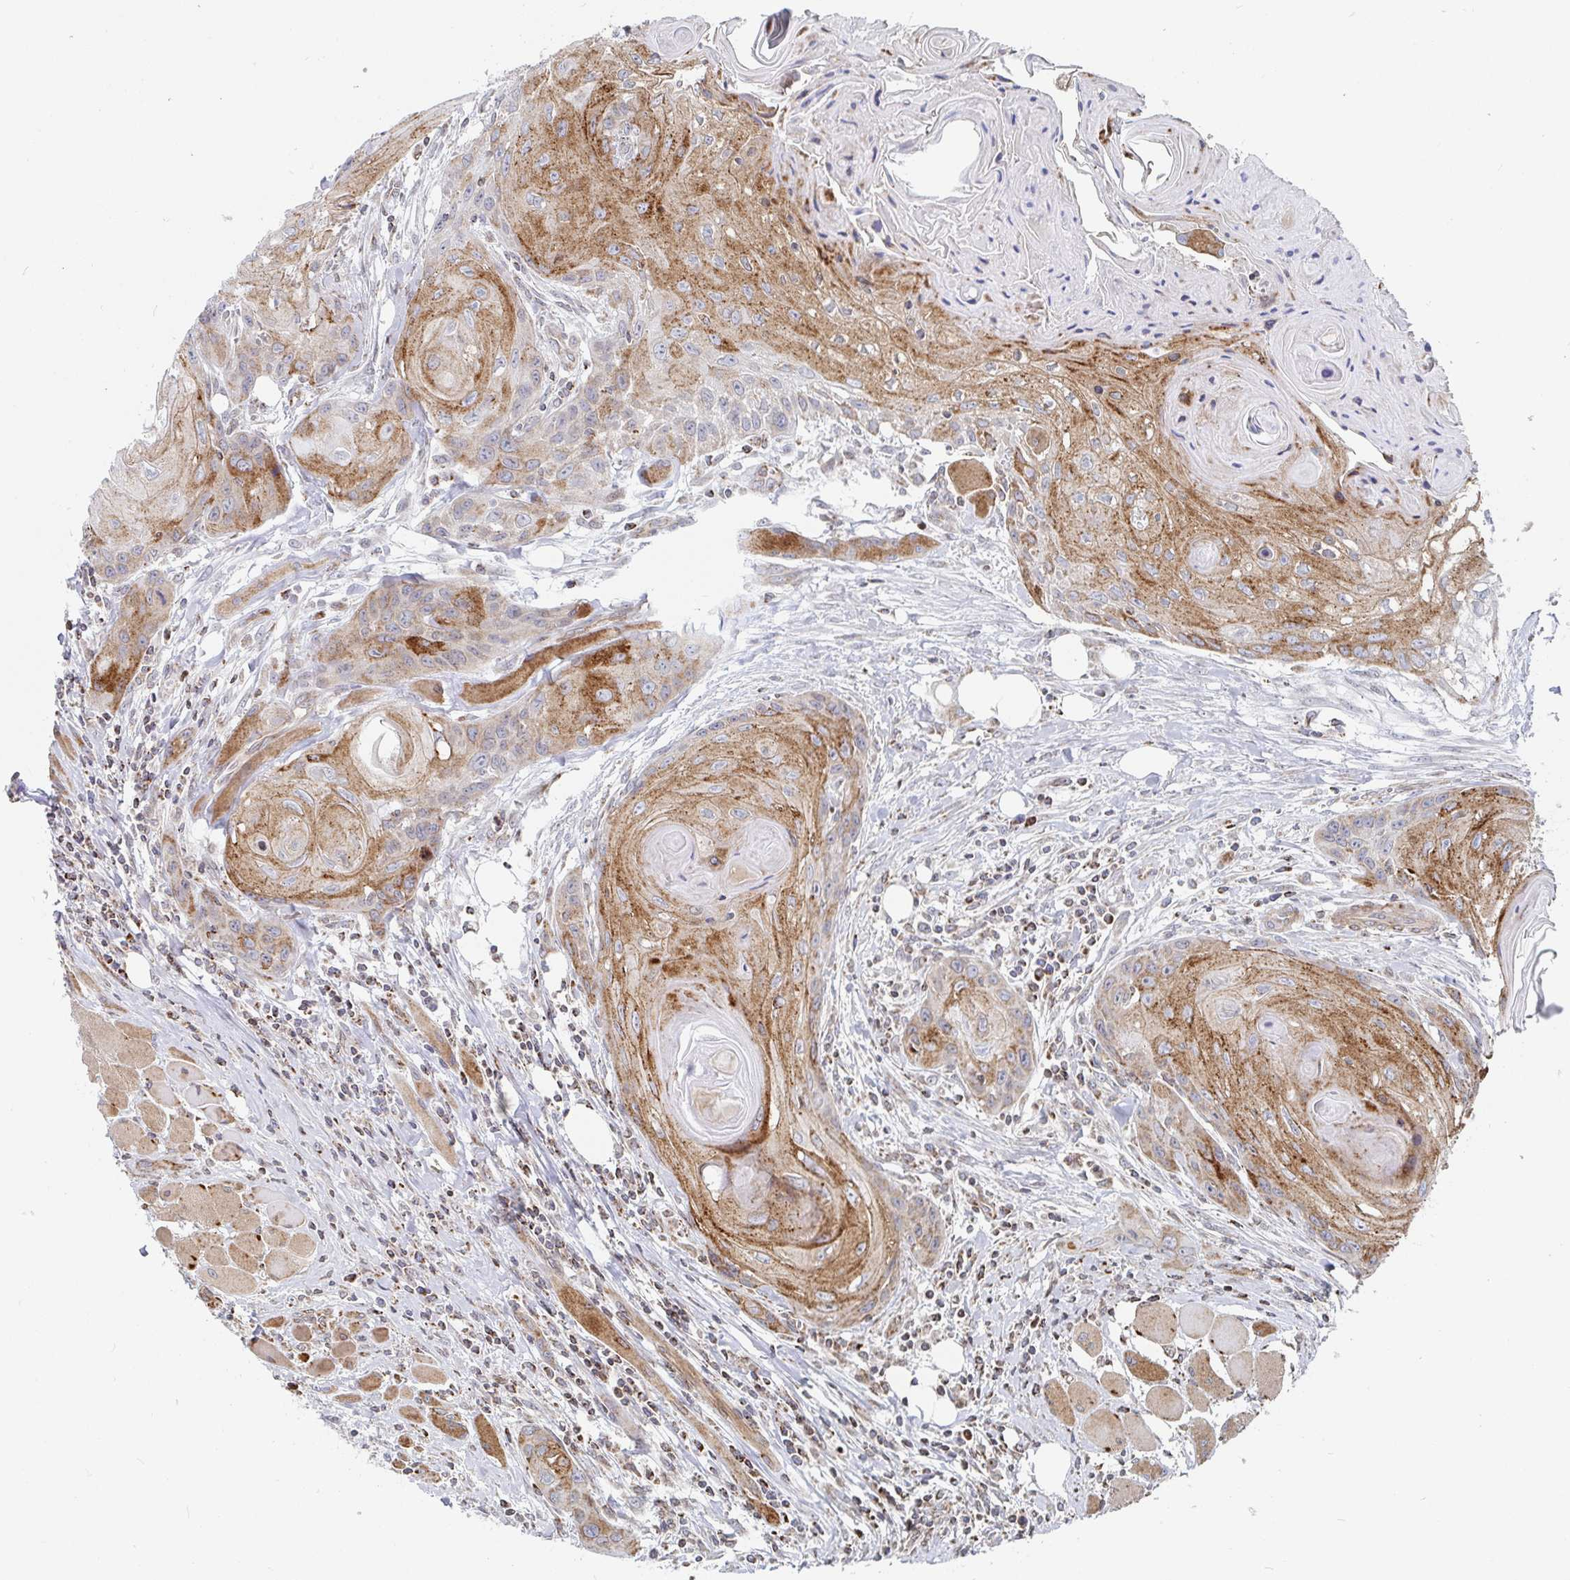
{"staining": {"intensity": "moderate", "quantity": ">75%", "location": "cytoplasmic/membranous"}, "tissue": "head and neck cancer", "cell_type": "Tumor cells", "image_type": "cancer", "snomed": [{"axis": "morphology", "description": "Squamous cell carcinoma, NOS"}, {"axis": "topography", "description": "Oral tissue"}, {"axis": "topography", "description": "Head-Neck"}], "caption": "Protein staining of squamous cell carcinoma (head and neck) tissue exhibits moderate cytoplasmic/membranous expression in about >75% of tumor cells.", "gene": "STARD8", "patient": {"sex": "male", "age": 58}}